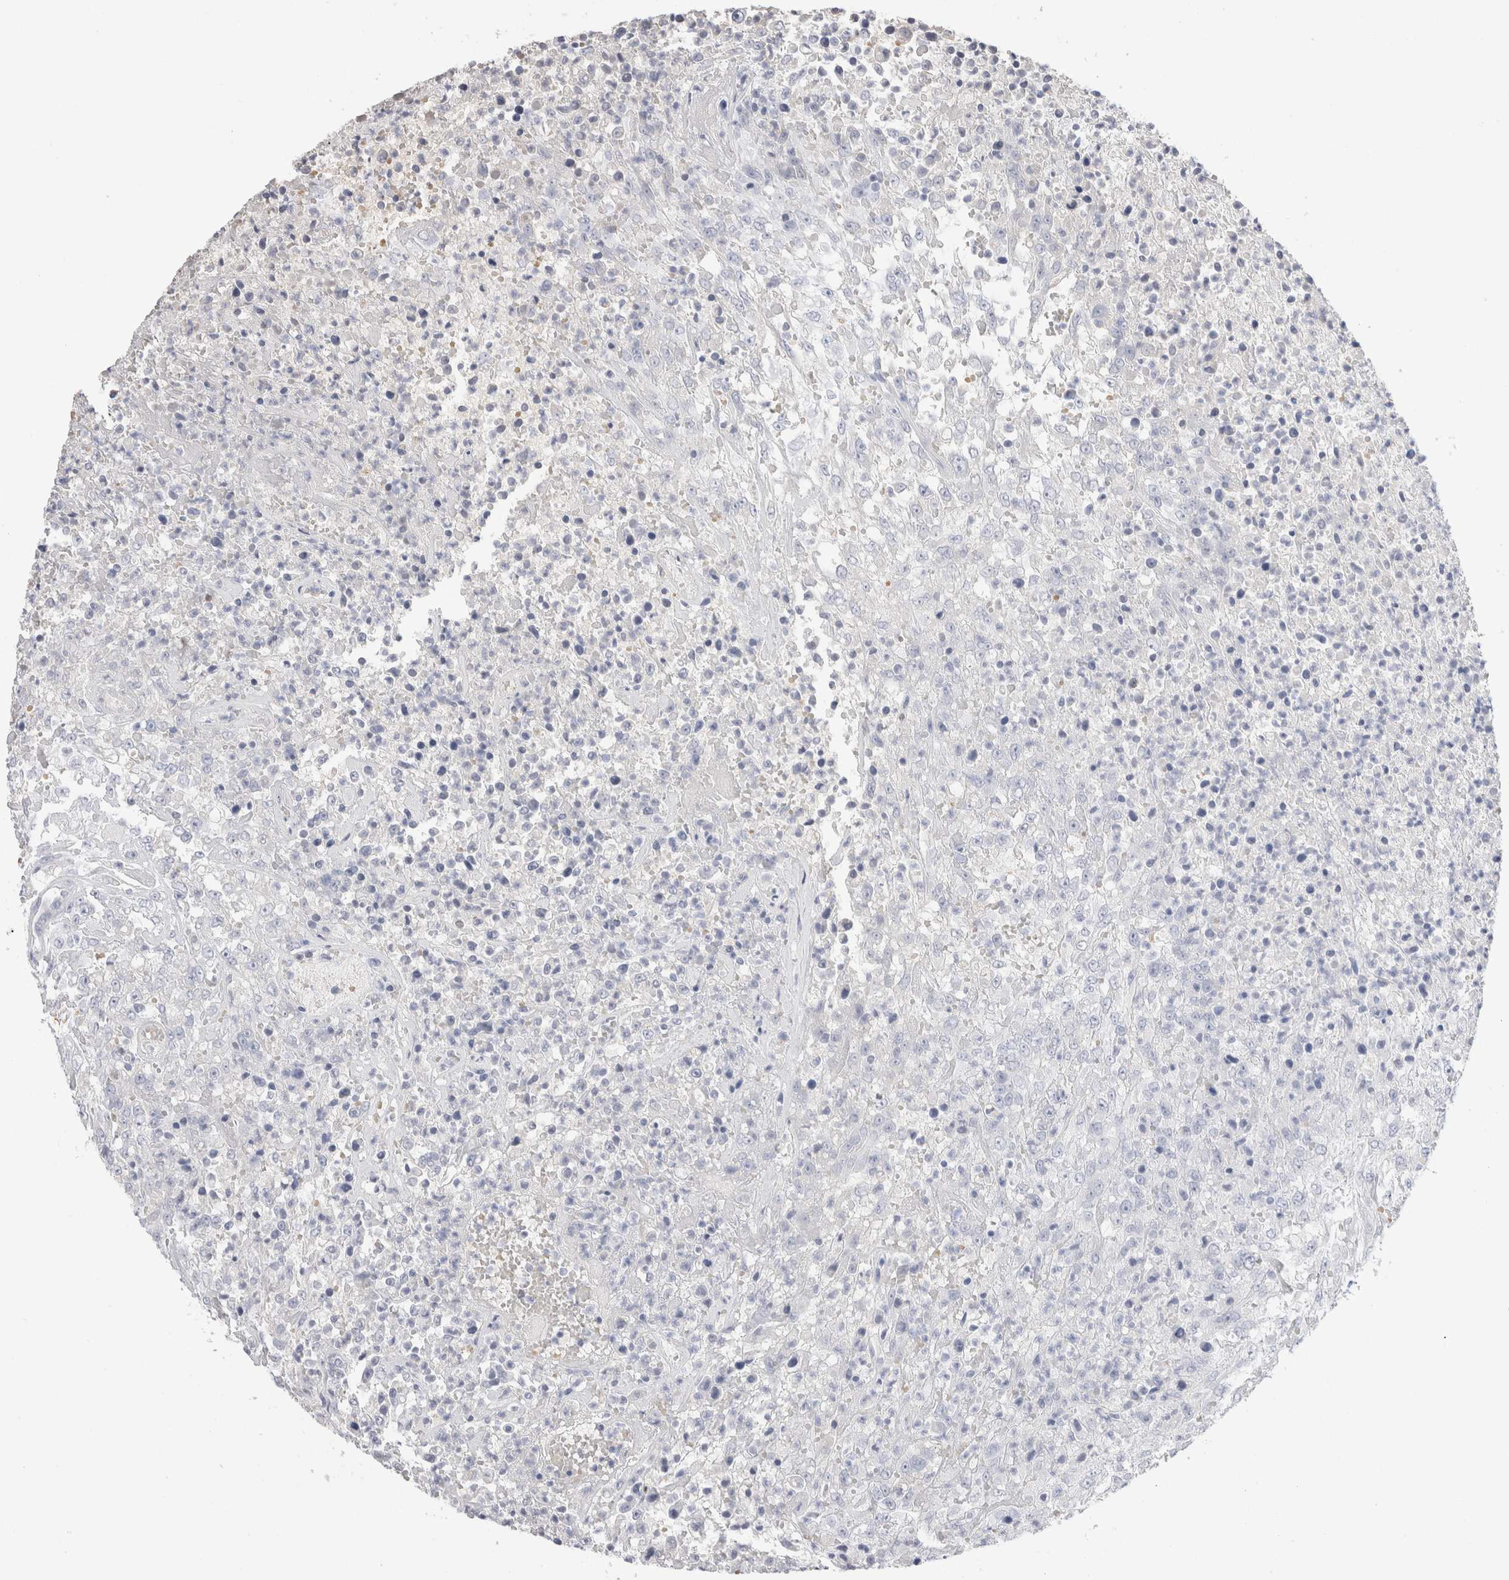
{"staining": {"intensity": "negative", "quantity": "none", "location": "none"}, "tissue": "urothelial cancer", "cell_type": "Tumor cells", "image_type": "cancer", "snomed": [{"axis": "morphology", "description": "Urothelial carcinoma, High grade"}, {"axis": "topography", "description": "Urinary bladder"}], "caption": "High power microscopy photomicrograph of an immunohistochemistry (IHC) histopathology image of urothelial cancer, revealing no significant positivity in tumor cells. (DAB immunohistochemistry (IHC), high magnification).", "gene": "CD38", "patient": {"sex": "male", "age": 46}}